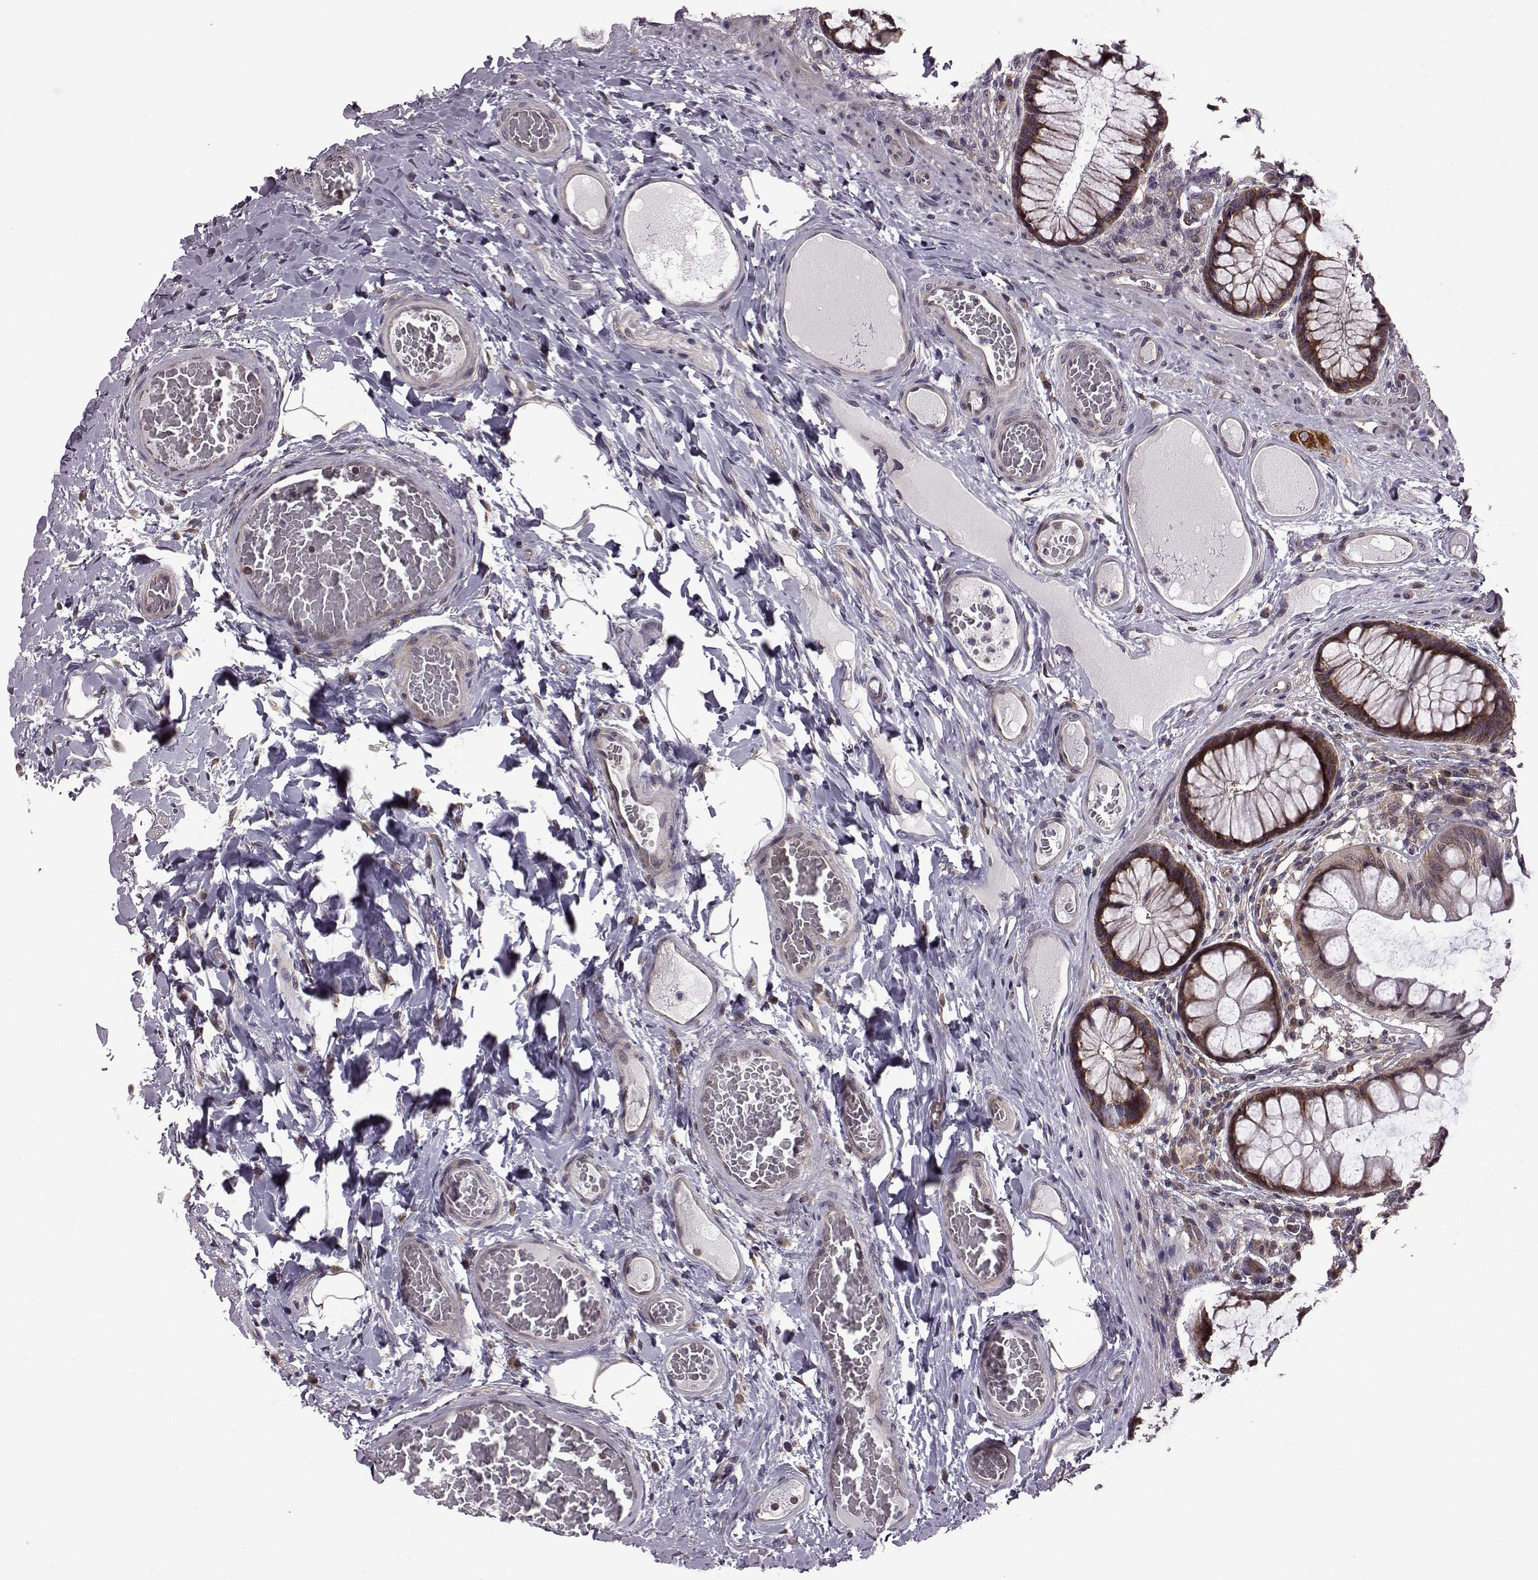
{"staining": {"intensity": "moderate", "quantity": ">75%", "location": "cytoplasmic/membranous"}, "tissue": "colon", "cell_type": "Endothelial cells", "image_type": "normal", "snomed": [{"axis": "morphology", "description": "Normal tissue, NOS"}, {"axis": "topography", "description": "Colon"}], "caption": "The histopathology image exhibits staining of benign colon, revealing moderate cytoplasmic/membranous protein staining (brown color) within endothelial cells. The staining was performed using DAB (3,3'-diaminobenzidine), with brown indicating positive protein expression. Nuclei are stained blue with hematoxylin.", "gene": "URI1", "patient": {"sex": "female", "age": 65}}